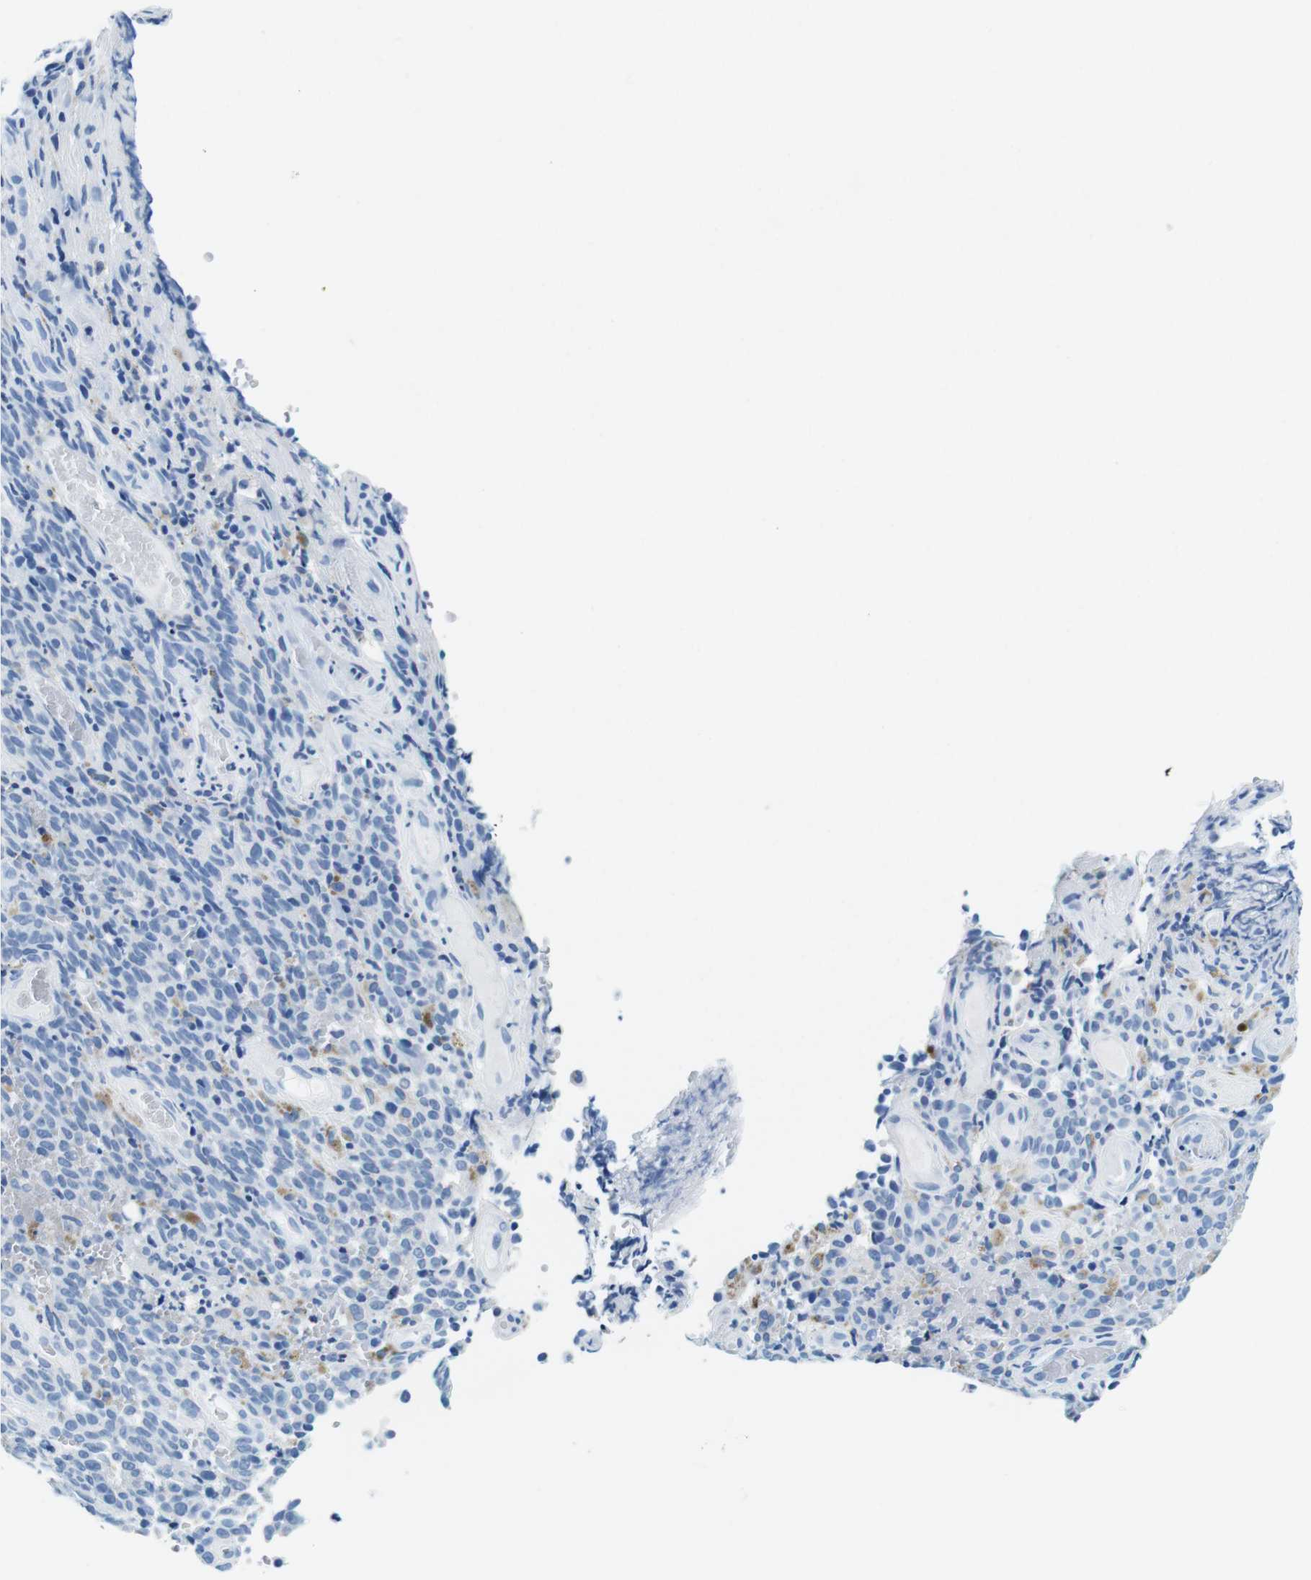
{"staining": {"intensity": "weak", "quantity": "<25%", "location": "cytoplasmic/membranous"}, "tissue": "melanoma", "cell_type": "Tumor cells", "image_type": "cancer", "snomed": [{"axis": "morphology", "description": "Malignant melanoma, NOS"}, {"axis": "topography", "description": "Skin"}], "caption": "An IHC image of malignant melanoma is shown. There is no staining in tumor cells of malignant melanoma. (Brightfield microscopy of DAB (3,3'-diaminobenzidine) immunohistochemistry (IHC) at high magnification).", "gene": "ELANE", "patient": {"sex": "female", "age": 82}}